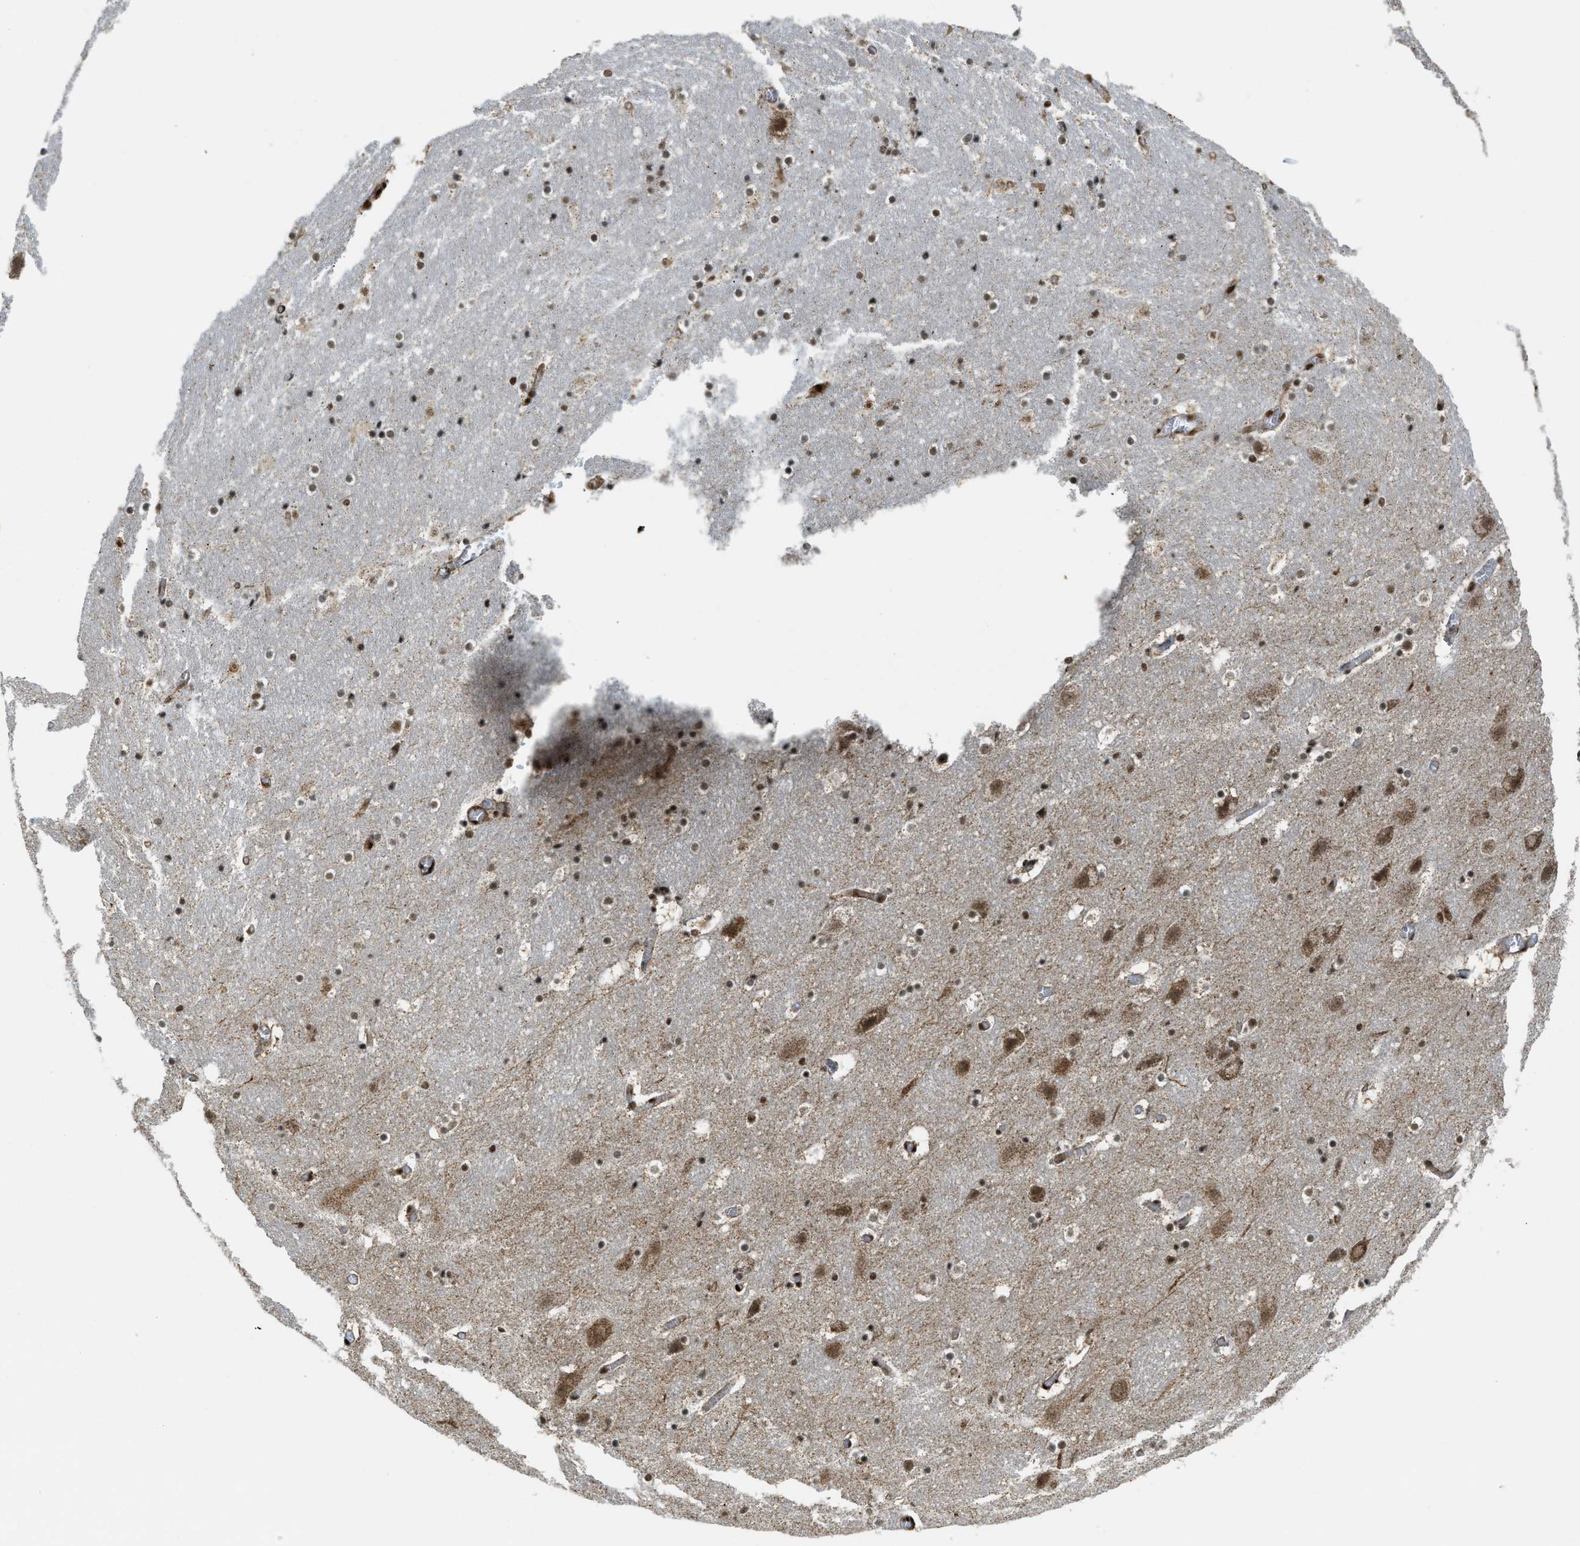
{"staining": {"intensity": "moderate", "quantity": "25%-75%", "location": "nuclear"}, "tissue": "hippocampus", "cell_type": "Glial cells", "image_type": "normal", "snomed": [{"axis": "morphology", "description": "Normal tissue, NOS"}, {"axis": "topography", "description": "Hippocampus"}], "caption": "Moderate nuclear expression is seen in approximately 25%-75% of glial cells in unremarkable hippocampus. (Brightfield microscopy of DAB IHC at high magnification).", "gene": "GABPB1", "patient": {"sex": "male", "age": 45}}